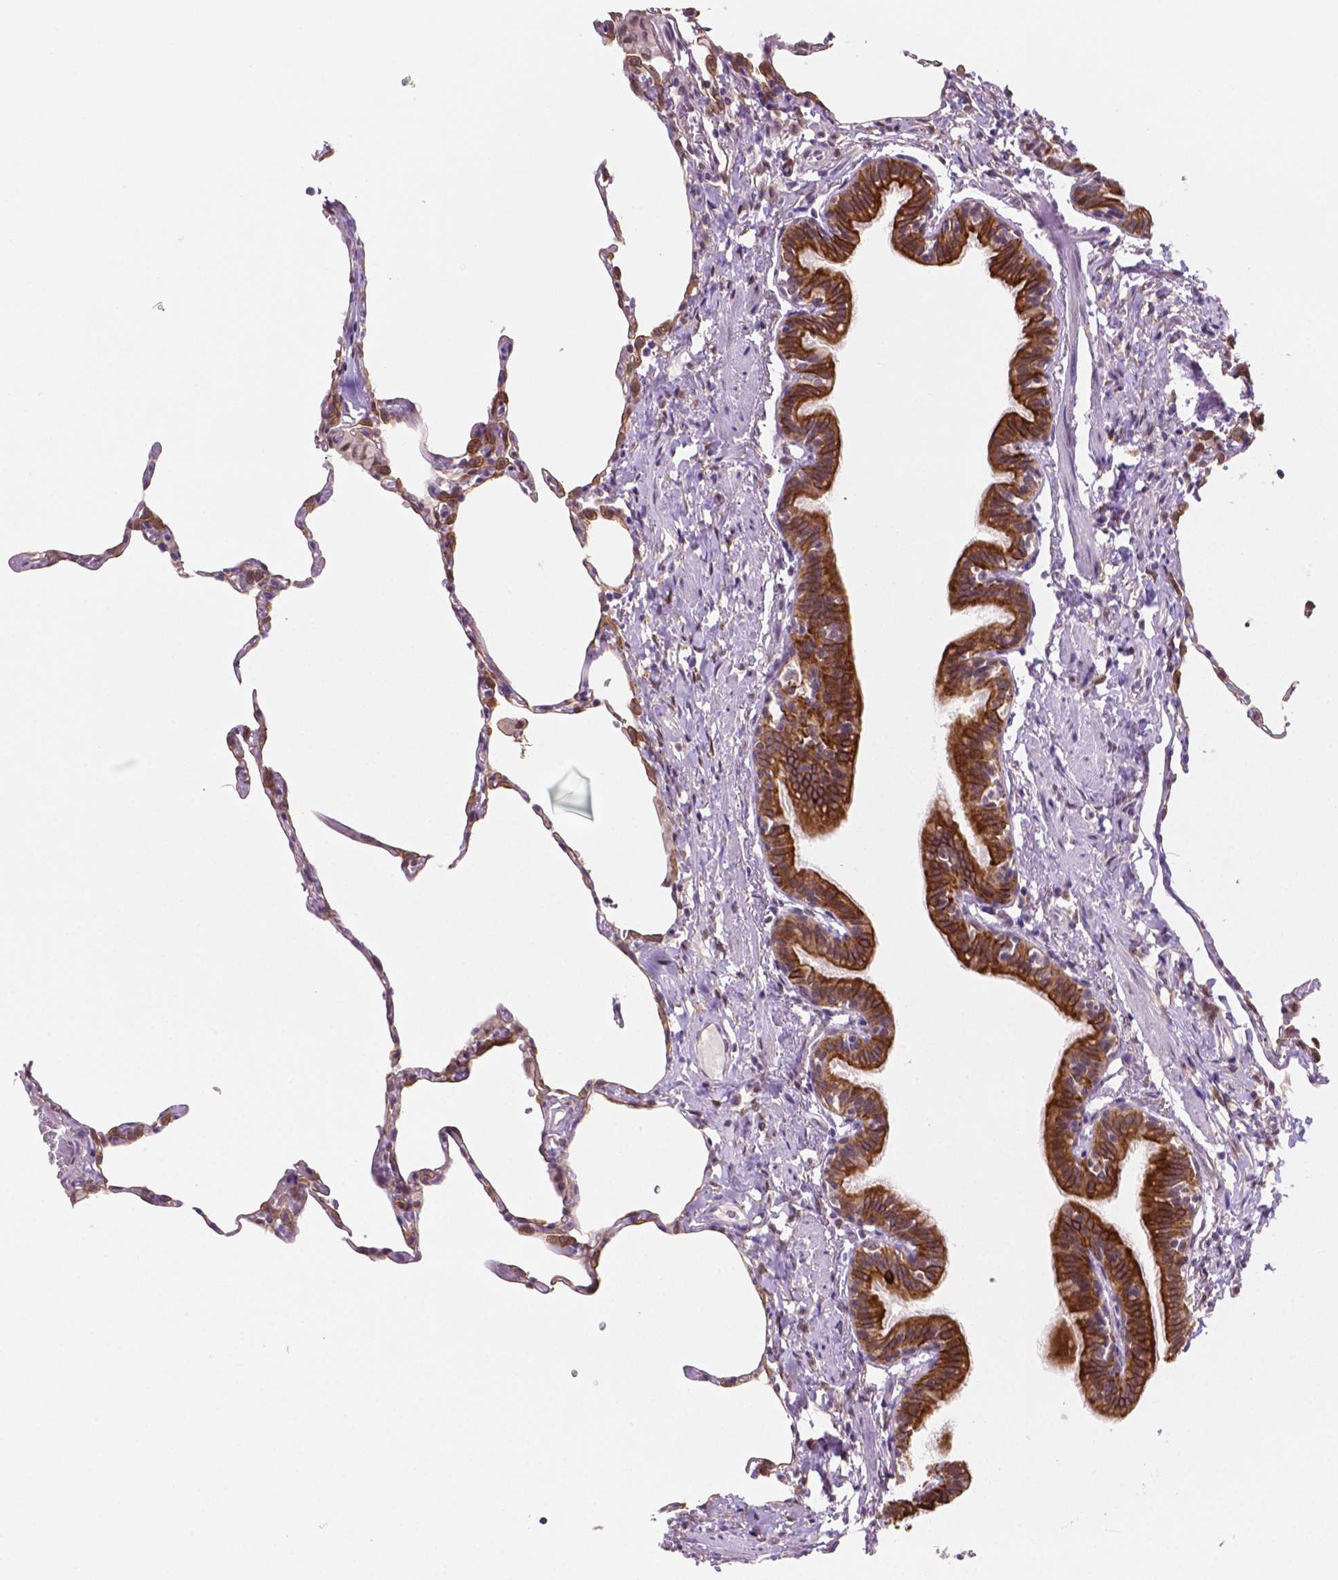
{"staining": {"intensity": "weak", "quantity": "25%-75%", "location": "cytoplasmic/membranous"}, "tissue": "lung", "cell_type": "Alveolar cells", "image_type": "normal", "snomed": [{"axis": "morphology", "description": "Normal tissue, NOS"}, {"axis": "topography", "description": "Lung"}], "caption": "An image showing weak cytoplasmic/membranous staining in approximately 25%-75% of alveolar cells in unremarkable lung, as visualized by brown immunohistochemical staining.", "gene": "SHLD3", "patient": {"sex": "female", "age": 57}}